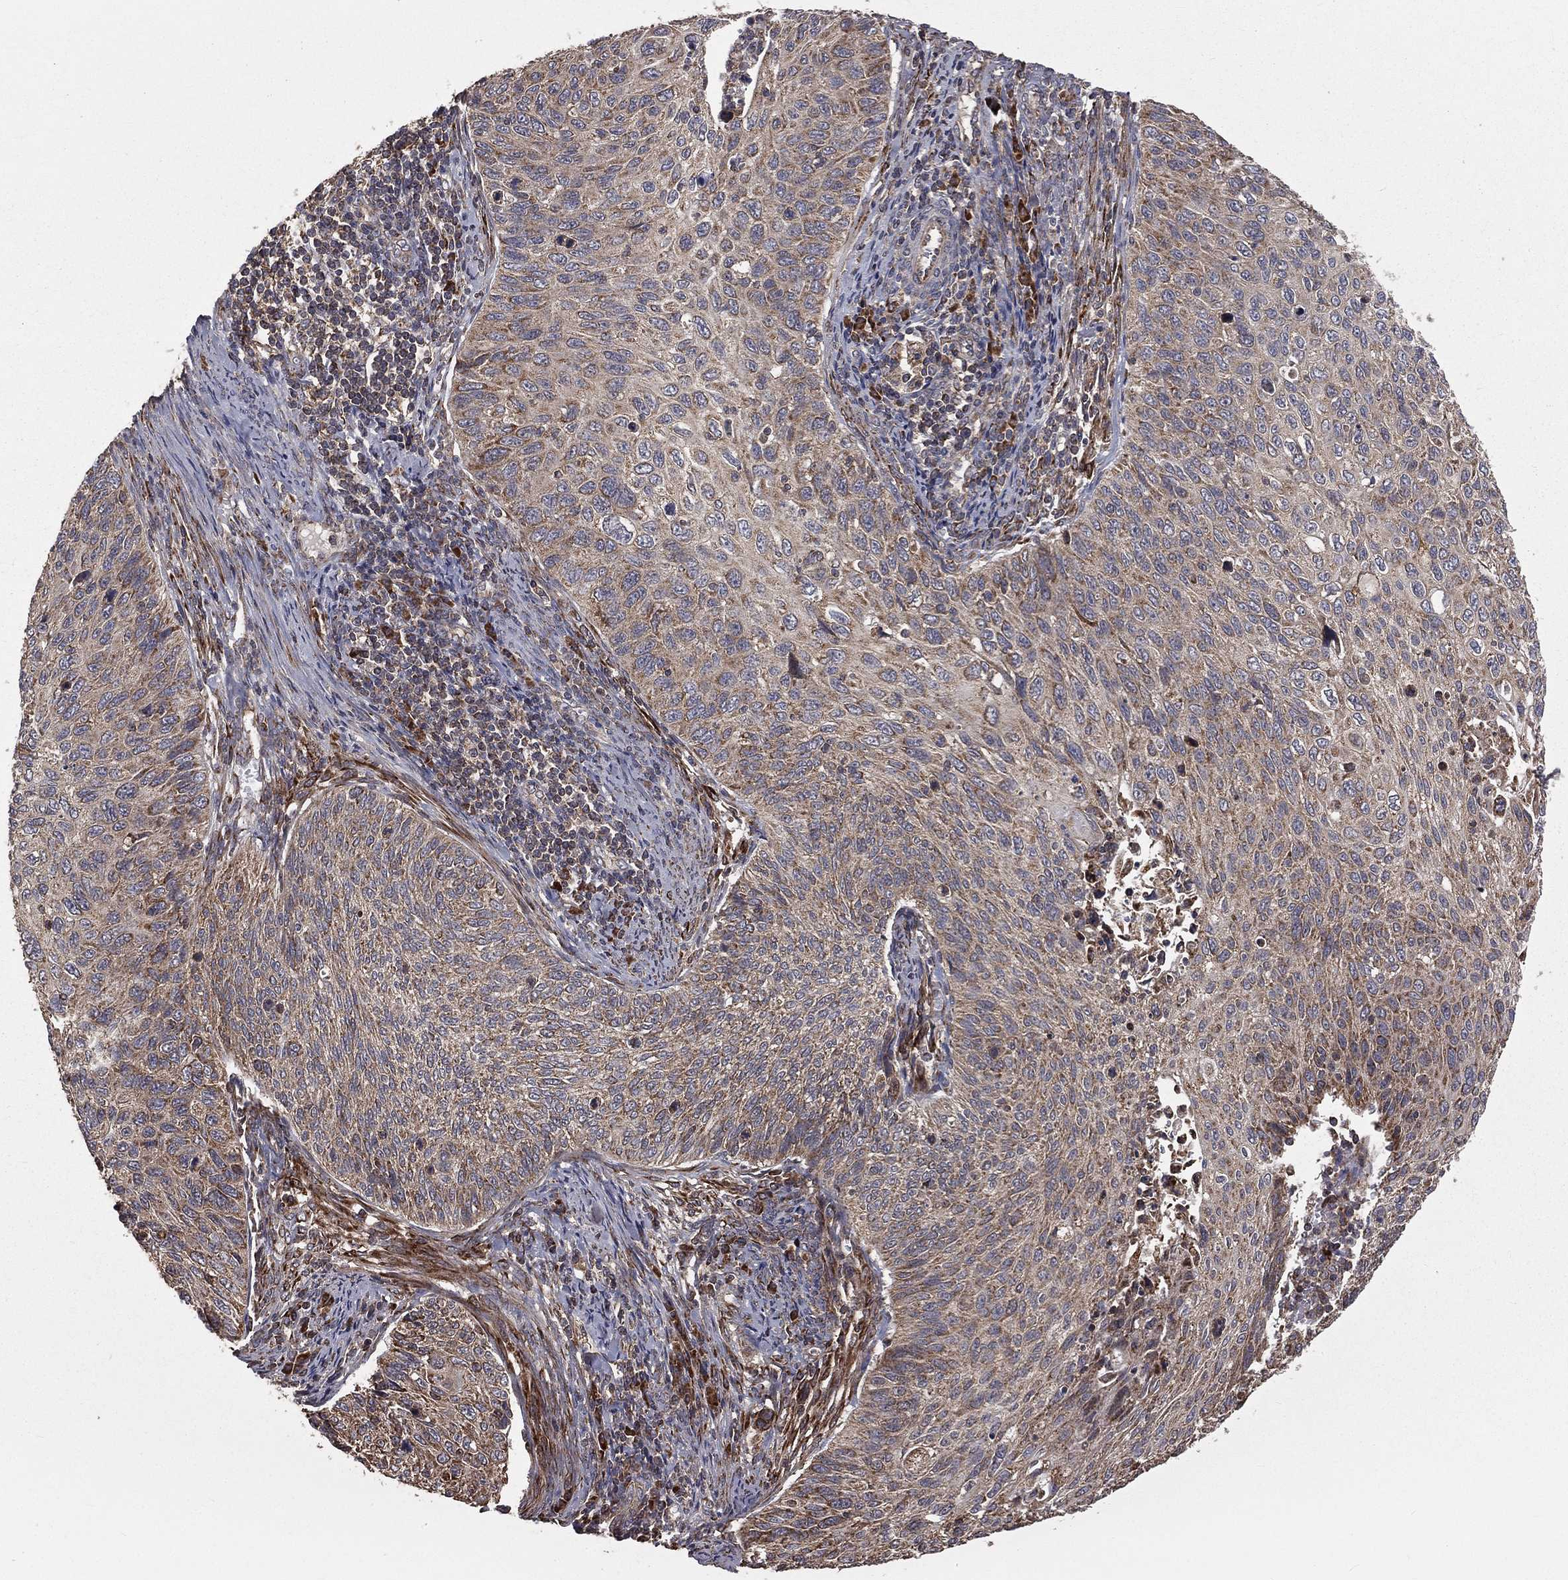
{"staining": {"intensity": "moderate", "quantity": "<25%", "location": "cytoplasmic/membranous"}, "tissue": "cervical cancer", "cell_type": "Tumor cells", "image_type": "cancer", "snomed": [{"axis": "morphology", "description": "Squamous cell carcinoma, NOS"}, {"axis": "topography", "description": "Cervix"}], "caption": "A photomicrograph of human squamous cell carcinoma (cervical) stained for a protein demonstrates moderate cytoplasmic/membranous brown staining in tumor cells.", "gene": "OLFML1", "patient": {"sex": "female", "age": 70}}